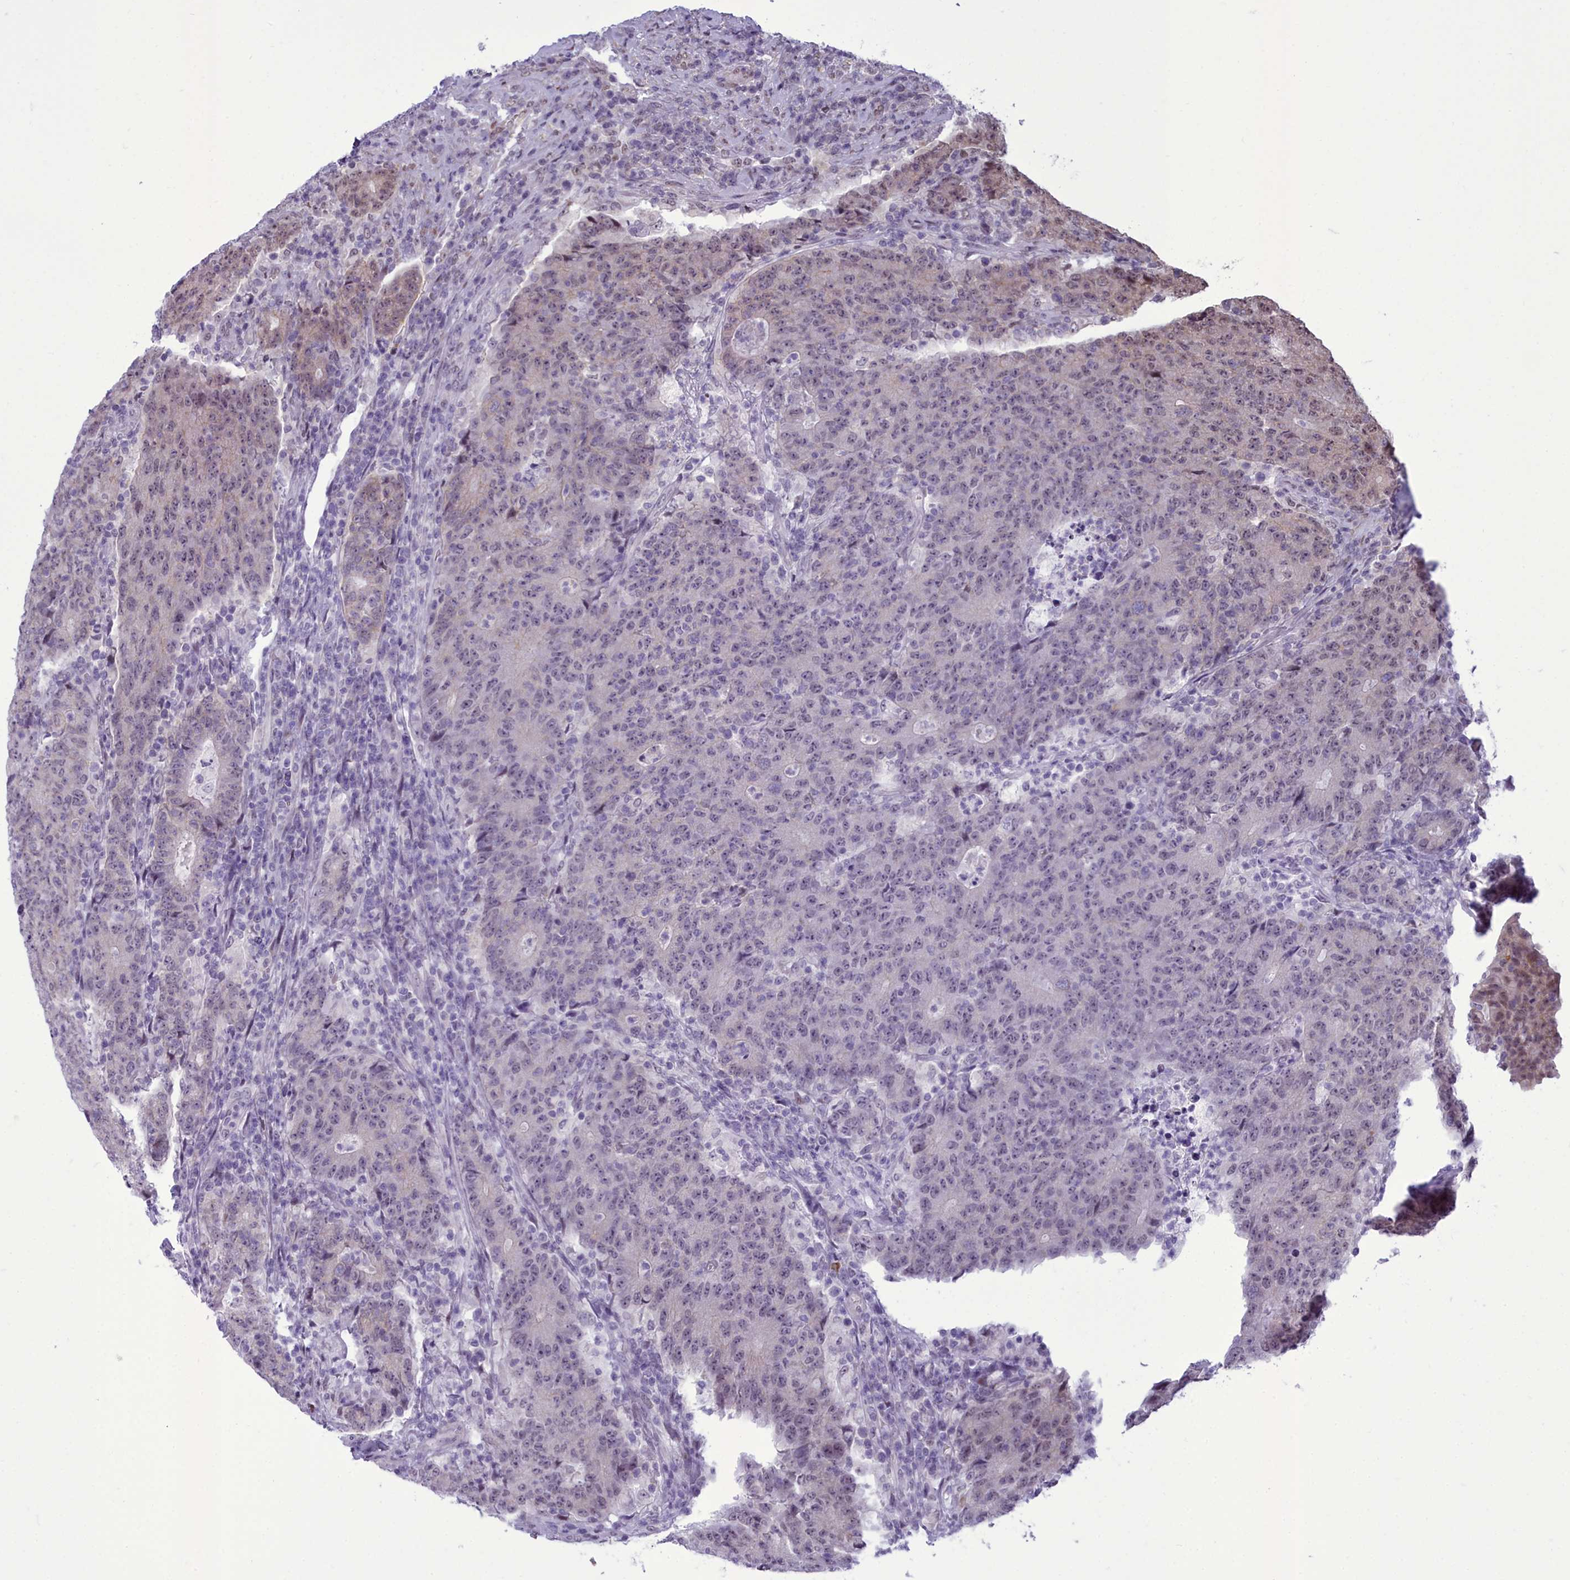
{"staining": {"intensity": "weak", "quantity": "<25%", "location": "nuclear"}, "tissue": "colorectal cancer", "cell_type": "Tumor cells", "image_type": "cancer", "snomed": [{"axis": "morphology", "description": "Adenocarcinoma, NOS"}, {"axis": "topography", "description": "Colon"}], "caption": "Immunohistochemistry (IHC) image of neoplastic tissue: human adenocarcinoma (colorectal) stained with DAB reveals no significant protein positivity in tumor cells.", "gene": "CEACAM19", "patient": {"sex": "female", "age": 75}}